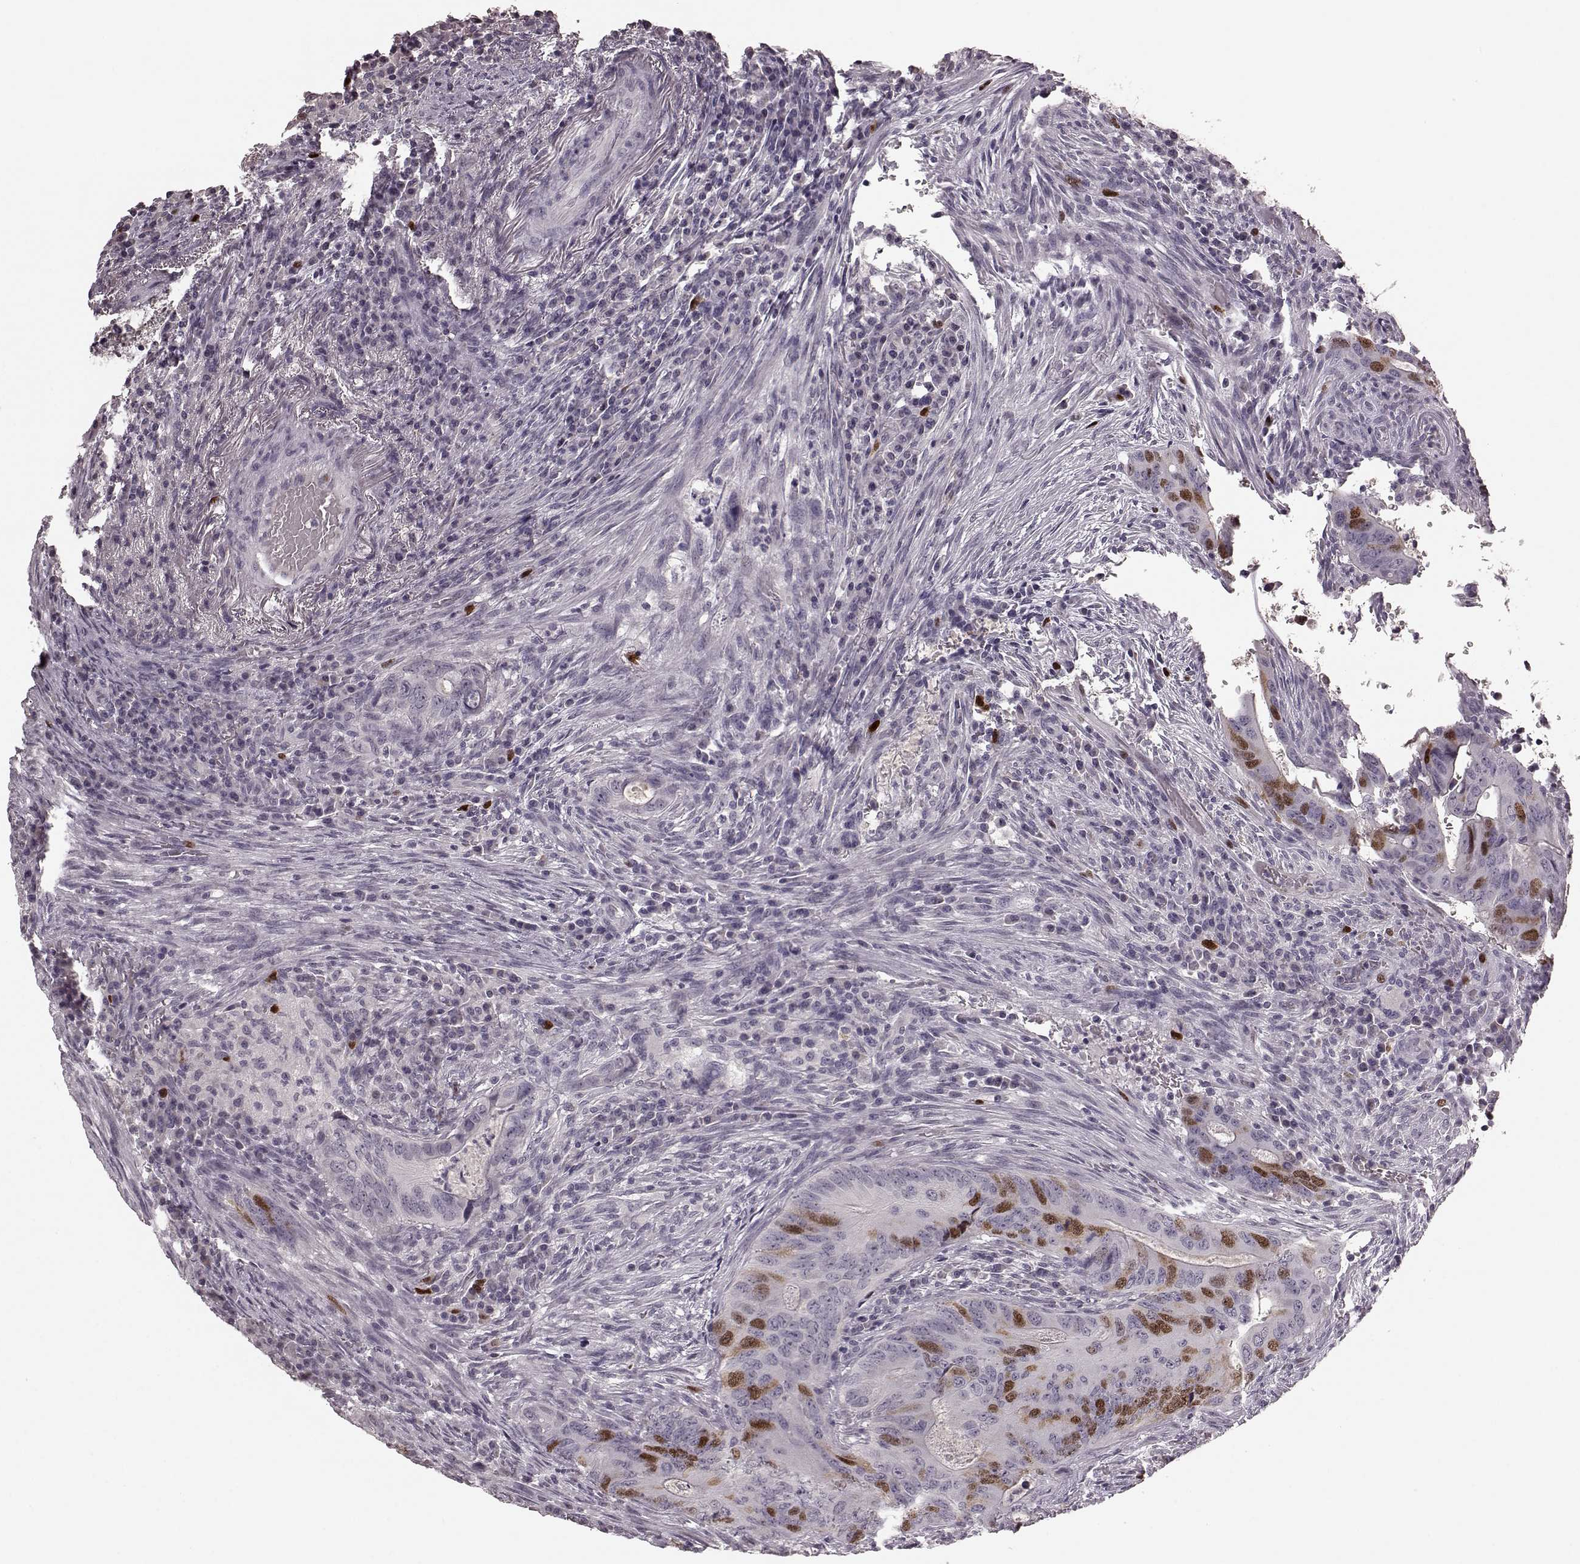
{"staining": {"intensity": "strong", "quantity": "25%-75%", "location": "nuclear"}, "tissue": "colorectal cancer", "cell_type": "Tumor cells", "image_type": "cancer", "snomed": [{"axis": "morphology", "description": "Adenocarcinoma, NOS"}, {"axis": "topography", "description": "Colon"}], "caption": "Protein analysis of colorectal adenocarcinoma tissue shows strong nuclear positivity in approximately 25%-75% of tumor cells. (Stains: DAB (3,3'-diaminobenzidine) in brown, nuclei in blue, Microscopy: brightfield microscopy at high magnification).", "gene": "CCNA2", "patient": {"sex": "female", "age": 74}}